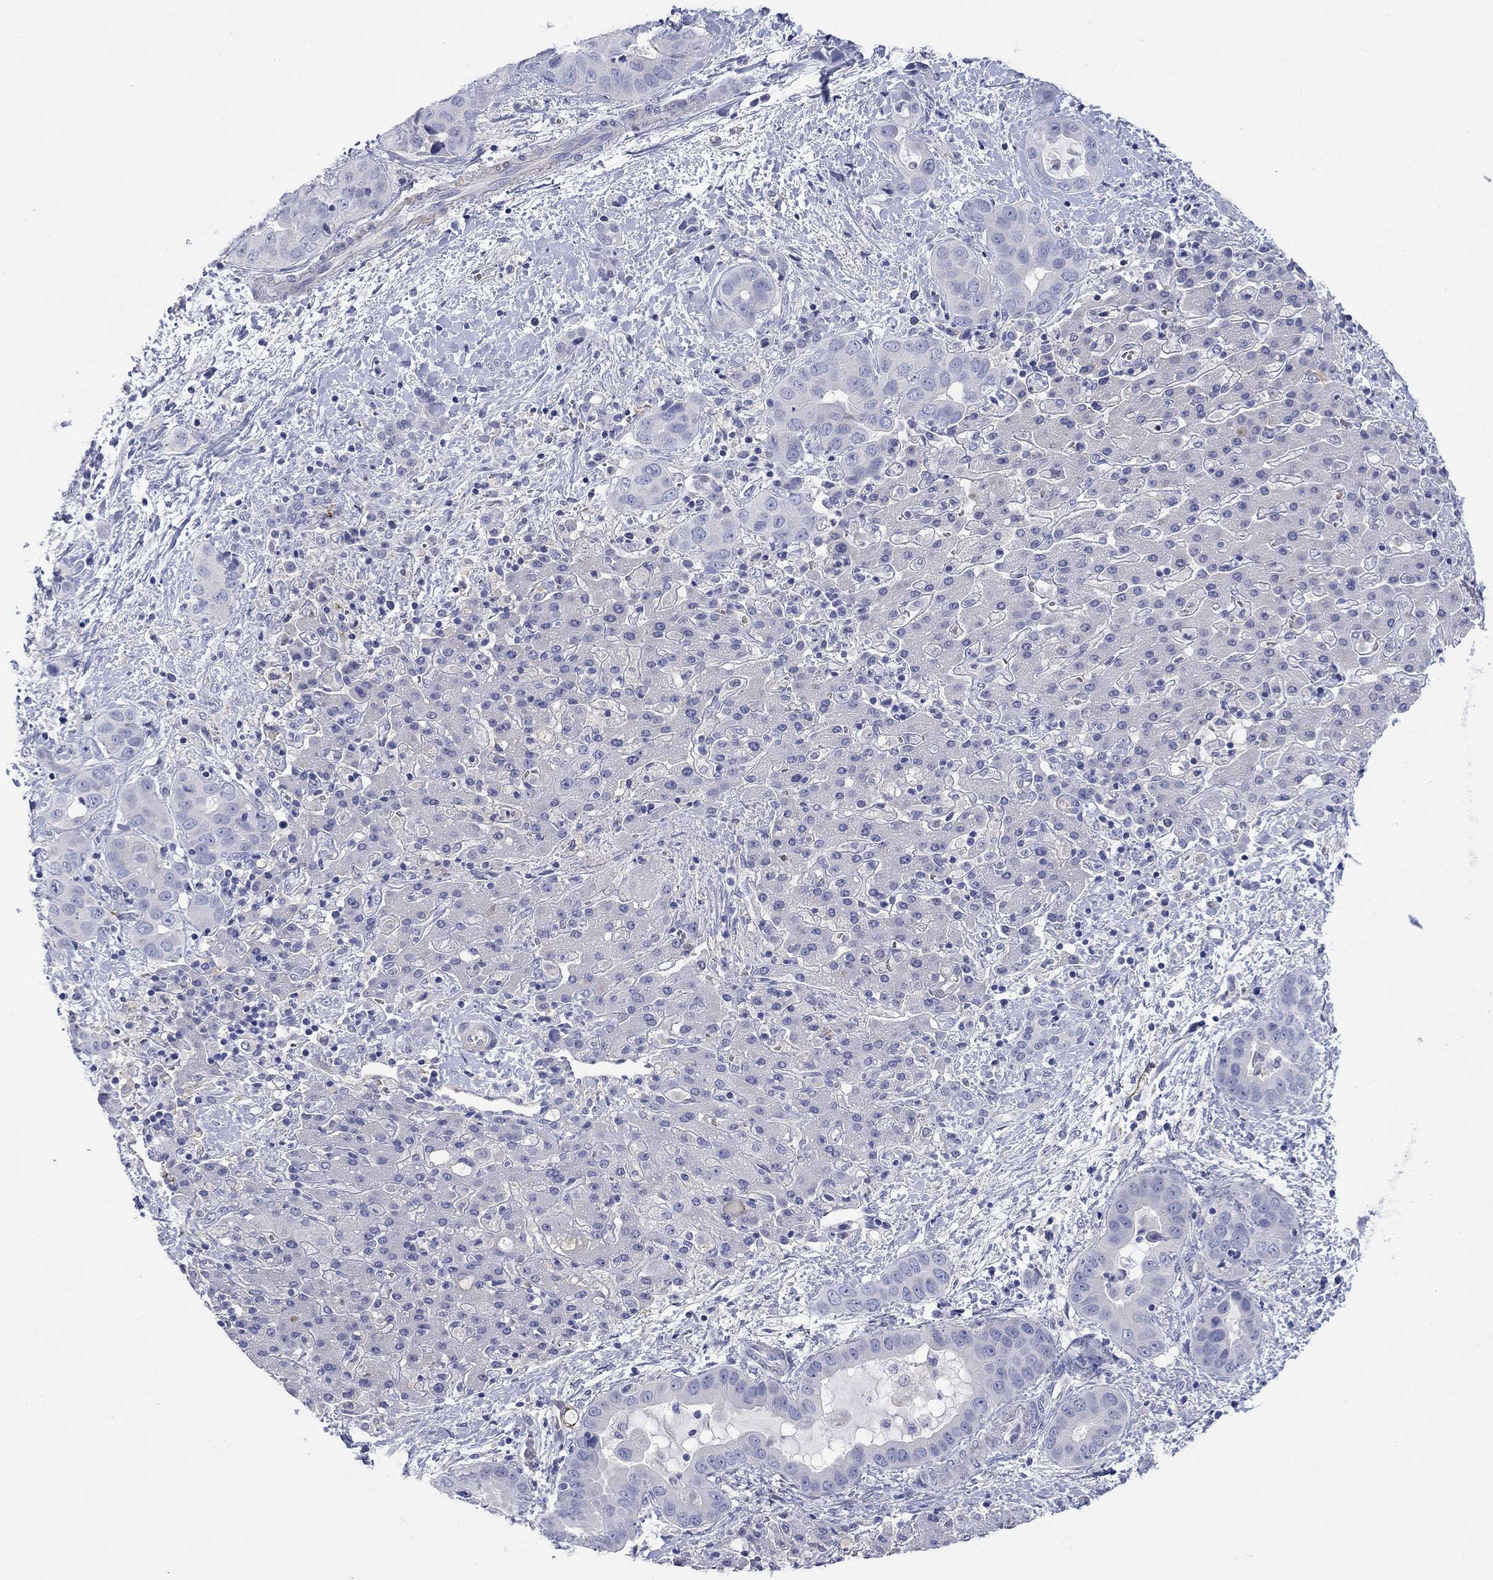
{"staining": {"intensity": "negative", "quantity": "none", "location": "none"}, "tissue": "liver cancer", "cell_type": "Tumor cells", "image_type": "cancer", "snomed": [{"axis": "morphology", "description": "Cholangiocarcinoma"}, {"axis": "topography", "description": "Liver"}], "caption": "This micrograph is of cholangiocarcinoma (liver) stained with IHC to label a protein in brown with the nuclei are counter-stained blue. There is no expression in tumor cells. The staining is performed using DAB brown chromogen with nuclei counter-stained in using hematoxylin.", "gene": "PTPRZ1", "patient": {"sex": "female", "age": 52}}